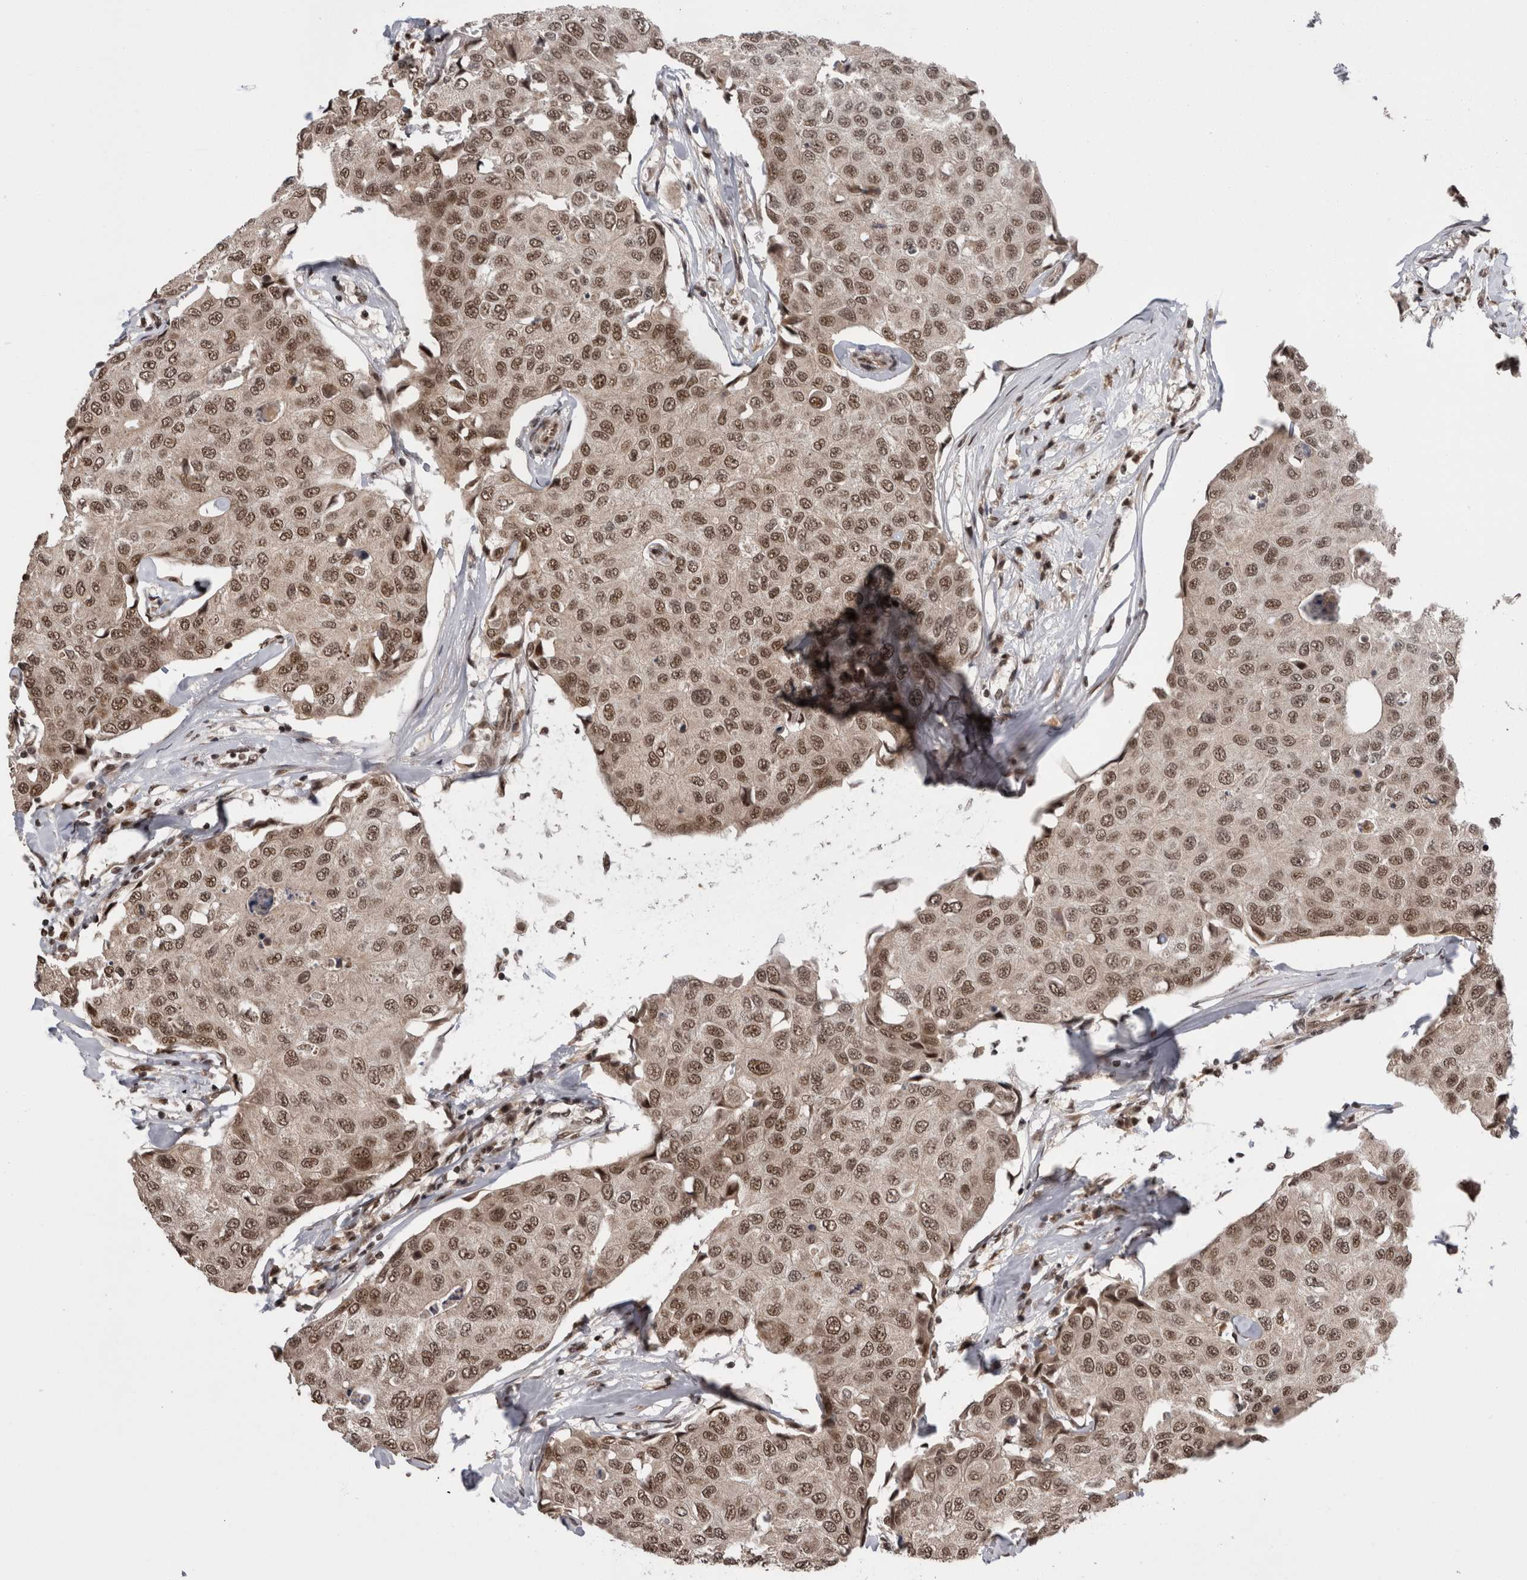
{"staining": {"intensity": "moderate", "quantity": ">75%", "location": "nuclear"}, "tissue": "breast cancer", "cell_type": "Tumor cells", "image_type": "cancer", "snomed": [{"axis": "morphology", "description": "Duct carcinoma"}, {"axis": "topography", "description": "Breast"}], "caption": "Breast cancer was stained to show a protein in brown. There is medium levels of moderate nuclear positivity in approximately >75% of tumor cells.", "gene": "CPSF2", "patient": {"sex": "female", "age": 80}}